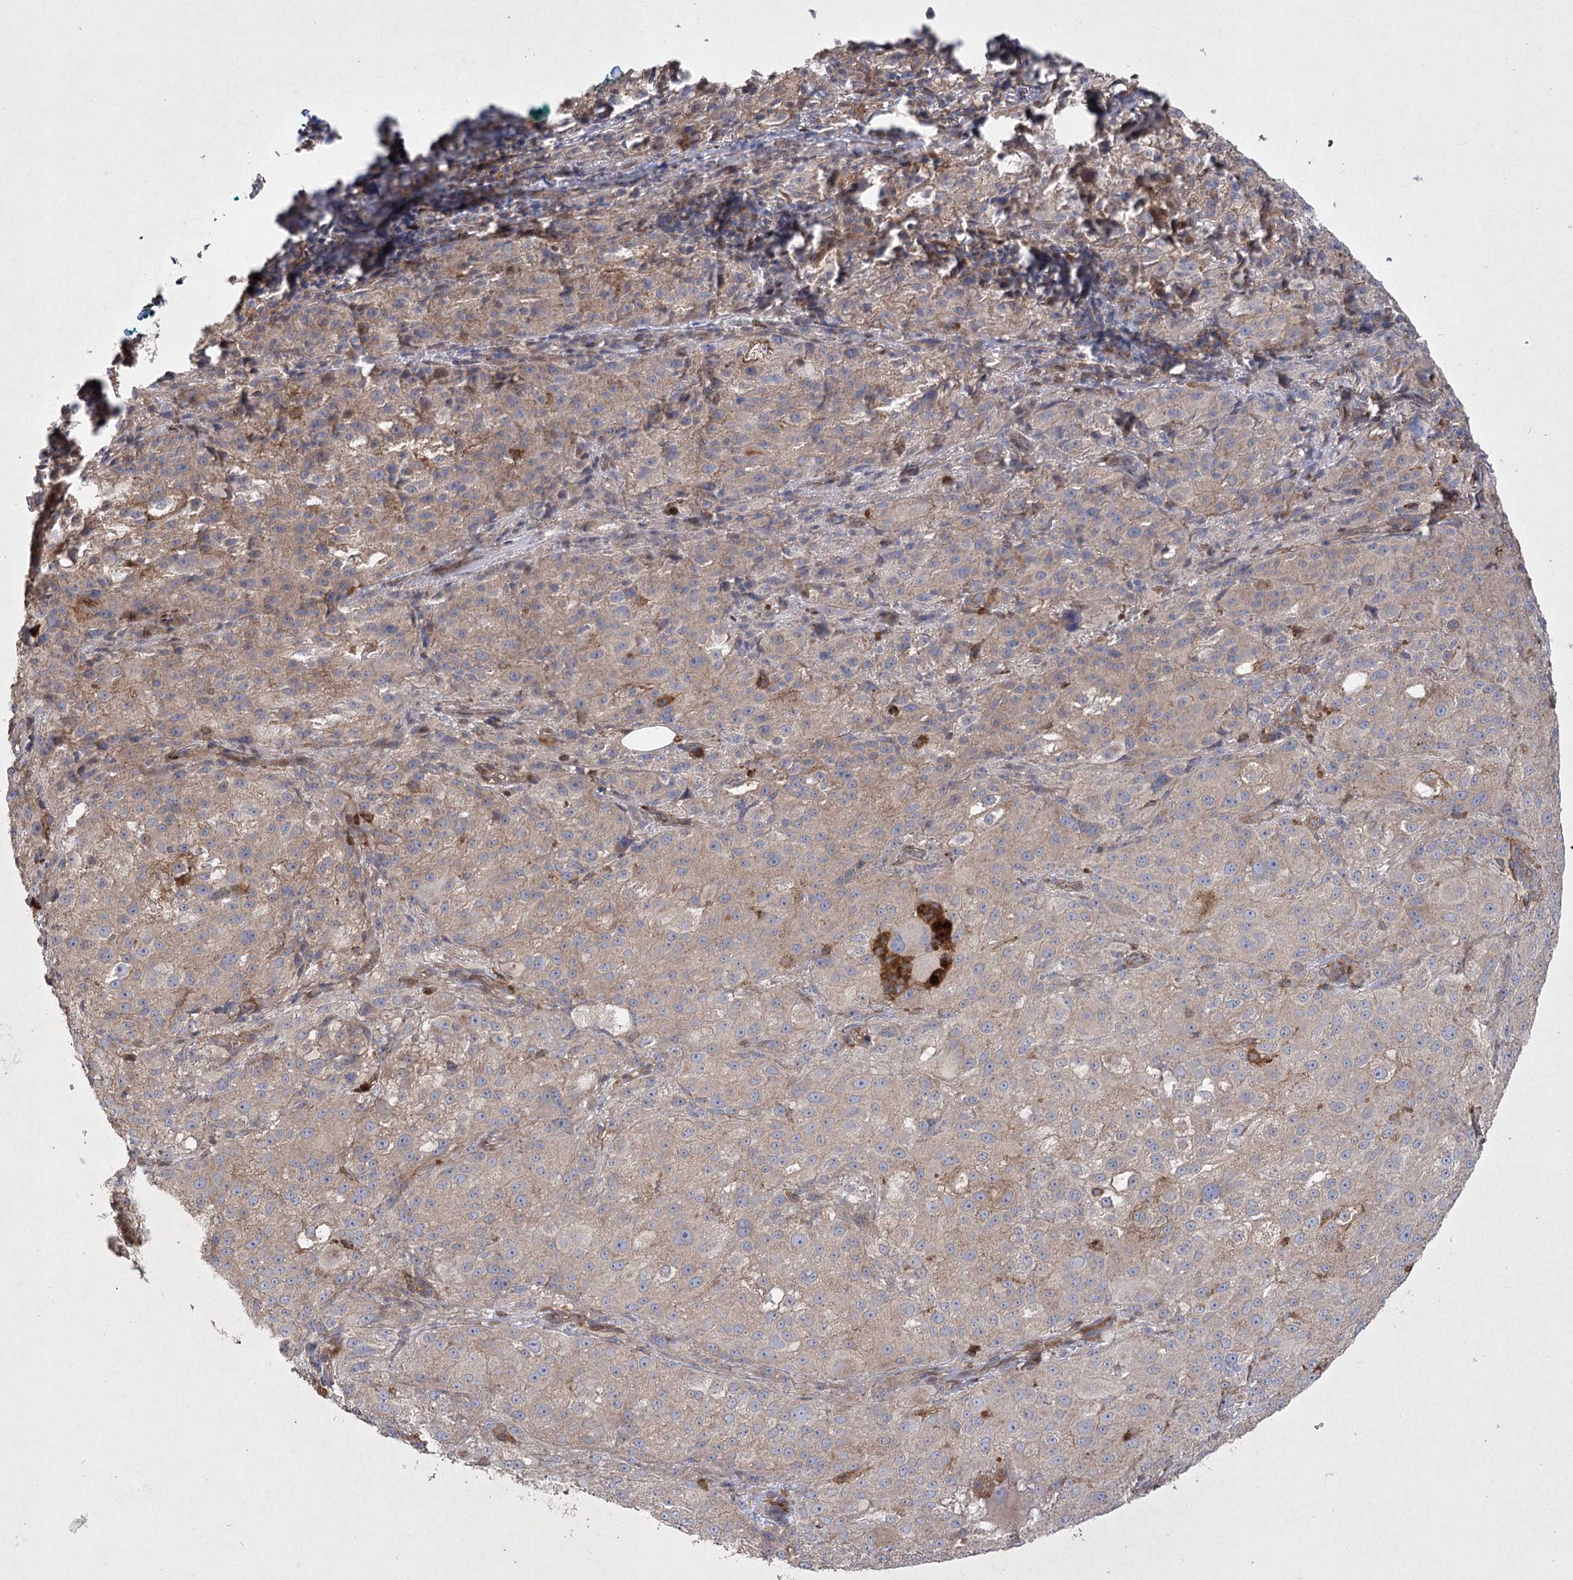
{"staining": {"intensity": "weak", "quantity": "25%-75%", "location": "cytoplasmic/membranous"}, "tissue": "melanoma", "cell_type": "Tumor cells", "image_type": "cancer", "snomed": [{"axis": "morphology", "description": "Necrosis, NOS"}, {"axis": "morphology", "description": "Malignant melanoma, NOS"}, {"axis": "topography", "description": "Skin"}], "caption": "Weak cytoplasmic/membranous staining is seen in about 25%-75% of tumor cells in malignant melanoma. (DAB (3,3'-diaminobenzidine) IHC, brown staining for protein, blue staining for nuclei).", "gene": "SH3TC1", "patient": {"sex": "female", "age": 87}}